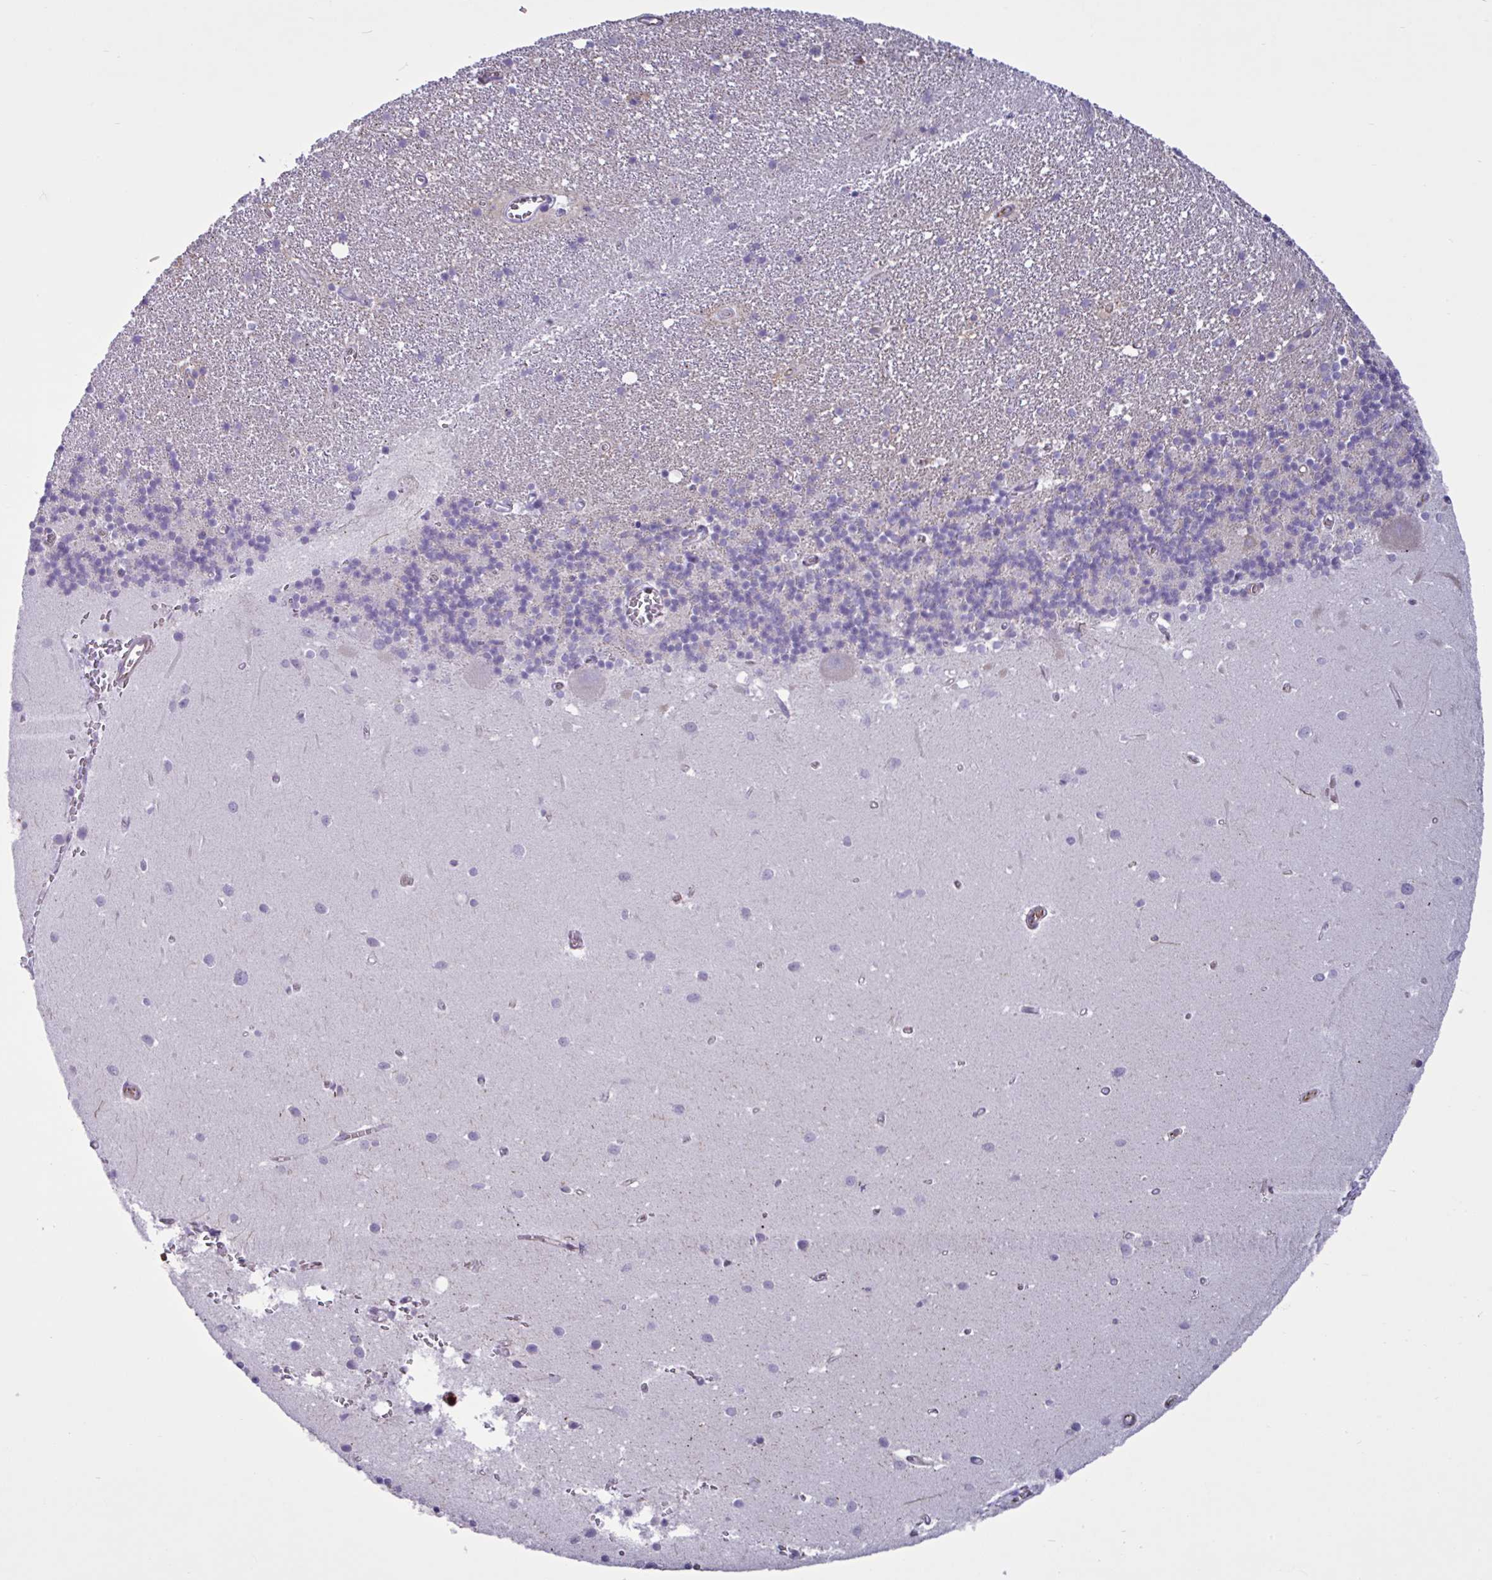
{"staining": {"intensity": "negative", "quantity": "none", "location": "none"}, "tissue": "cerebellum", "cell_type": "Cells in granular layer", "image_type": "normal", "snomed": [{"axis": "morphology", "description": "Normal tissue, NOS"}, {"axis": "topography", "description": "Cerebellum"}], "caption": "Image shows no protein staining in cells in granular layer of normal cerebellum. (DAB (3,3'-diaminobenzidine) IHC visualized using brightfield microscopy, high magnification).", "gene": "TMEM86B", "patient": {"sex": "male", "age": 54}}